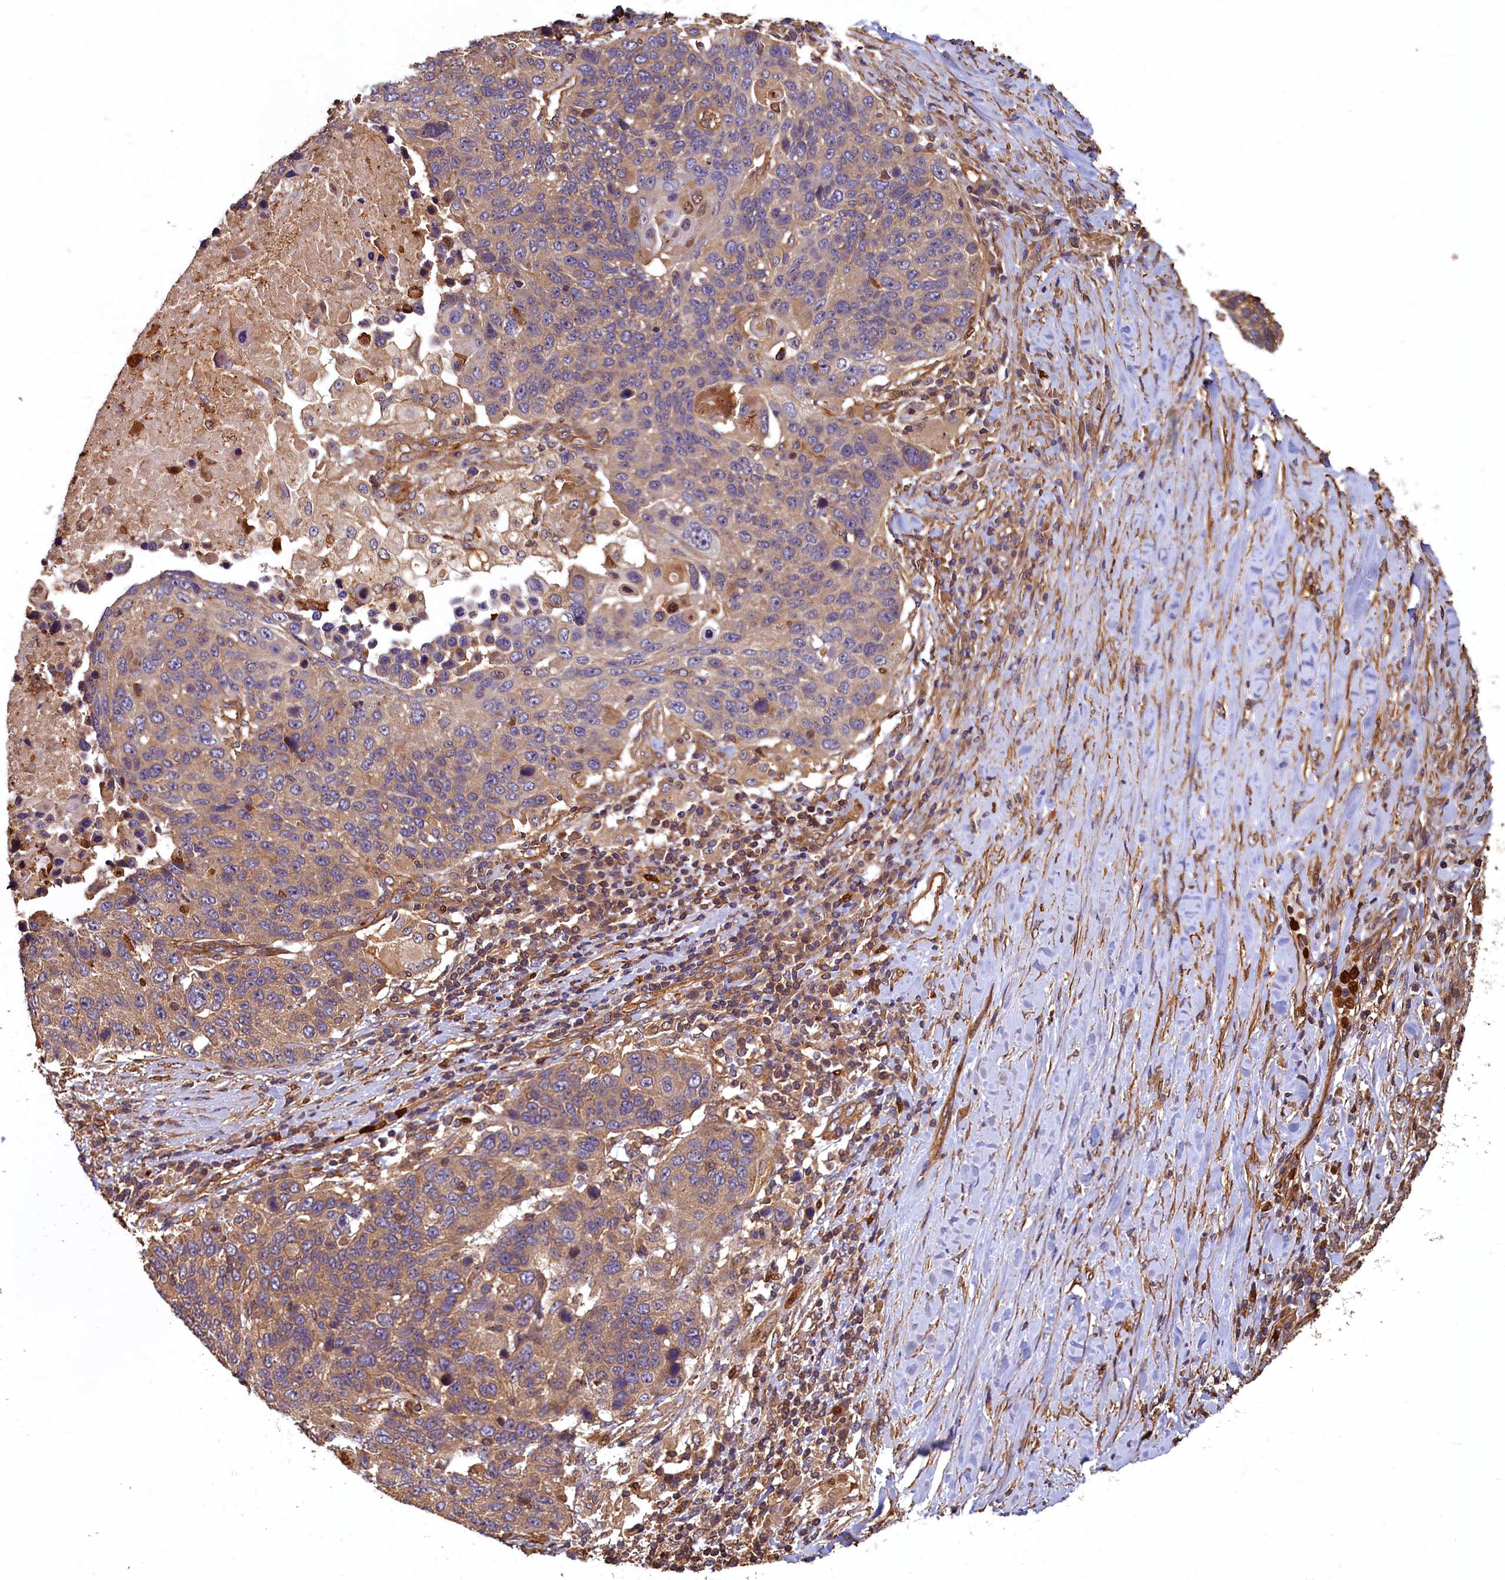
{"staining": {"intensity": "moderate", "quantity": ">75%", "location": "cytoplasmic/membranous"}, "tissue": "lung cancer", "cell_type": "Tumor cells", "image_type": "cancer", "snomed": [{"axis": "morphology", "description": "Normal tissue, NOS"}, {"axis": "morphology", "description": "Squamous cell carcinoma, NOS"}, {"axis": "topography", "description": "Lymph node"}, {"axis": "topography", "description": "Lung"}], "caption": "A high-resolution micrograph shows IHC staining of lung squamous cell carcinoma, which shows moderate cytoplasmic/membranous positivity in about >75% of tumor cells.", "gene": "CCDC102B", "patient": {"sex": "male", "age": 66}}